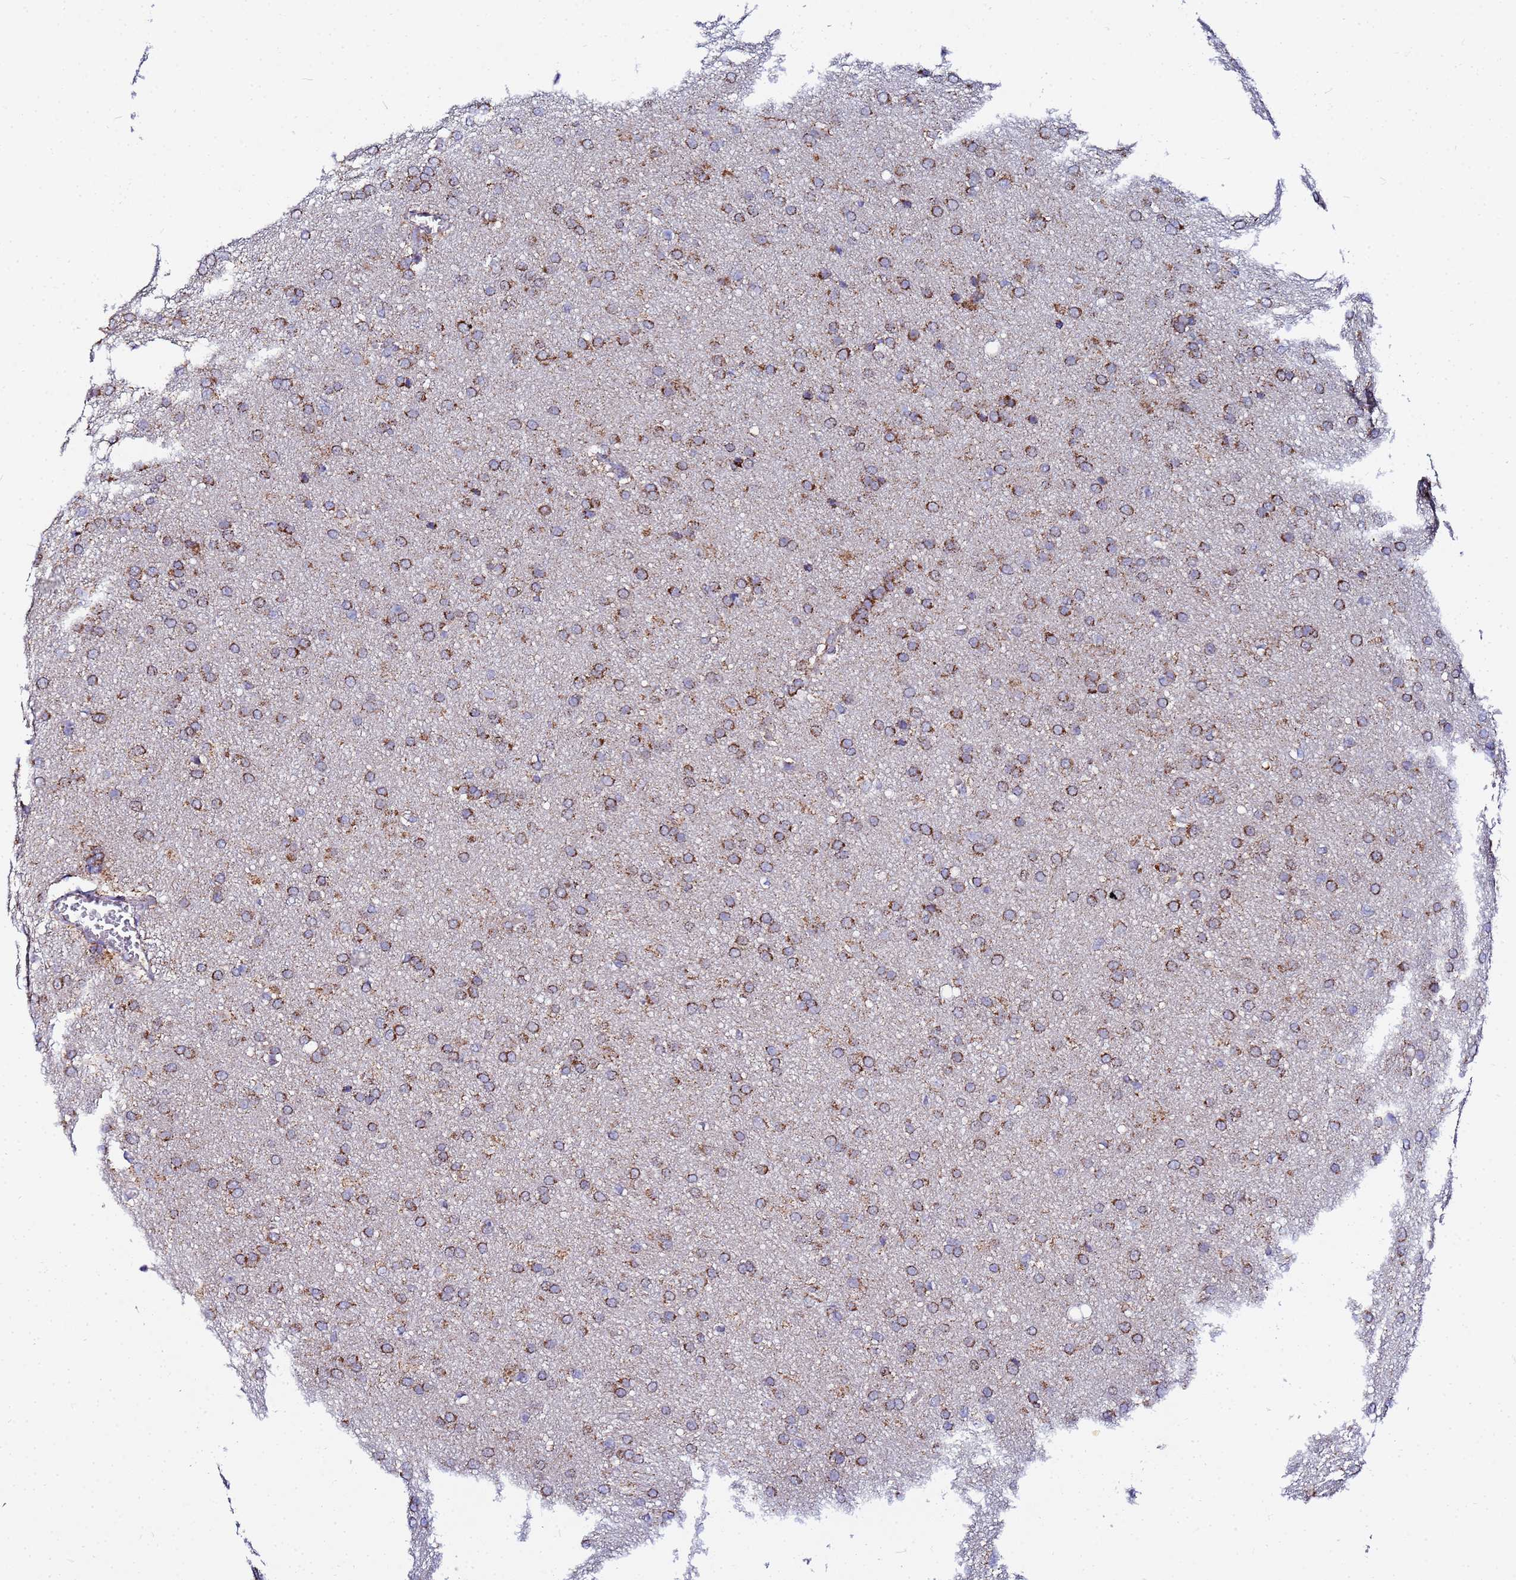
{"staining": {"intensity": "strong", "quantity": "25%-75%", "location": "cytoplasmic/membranous"}, "tissue": "glioma", "cell_type": "Tumor cells", "image_type": "cancer", "snomed": [{"axis": "morphology", "description": "Glioma, malignant, Low grade"}, {"axis": "topography", "description": "Brain"}], "caption": "High-magnification brightfield microscopy of glioma stained with DAB (brown) and counterstained with hematoxylin (blue). tumor cells exhibit strong cytoplasmic/membranous expression is appreciated in approximately25%-75% of cells.", "gene": "FAHD2A", "patient": {"sex": "female", "age": 32}}